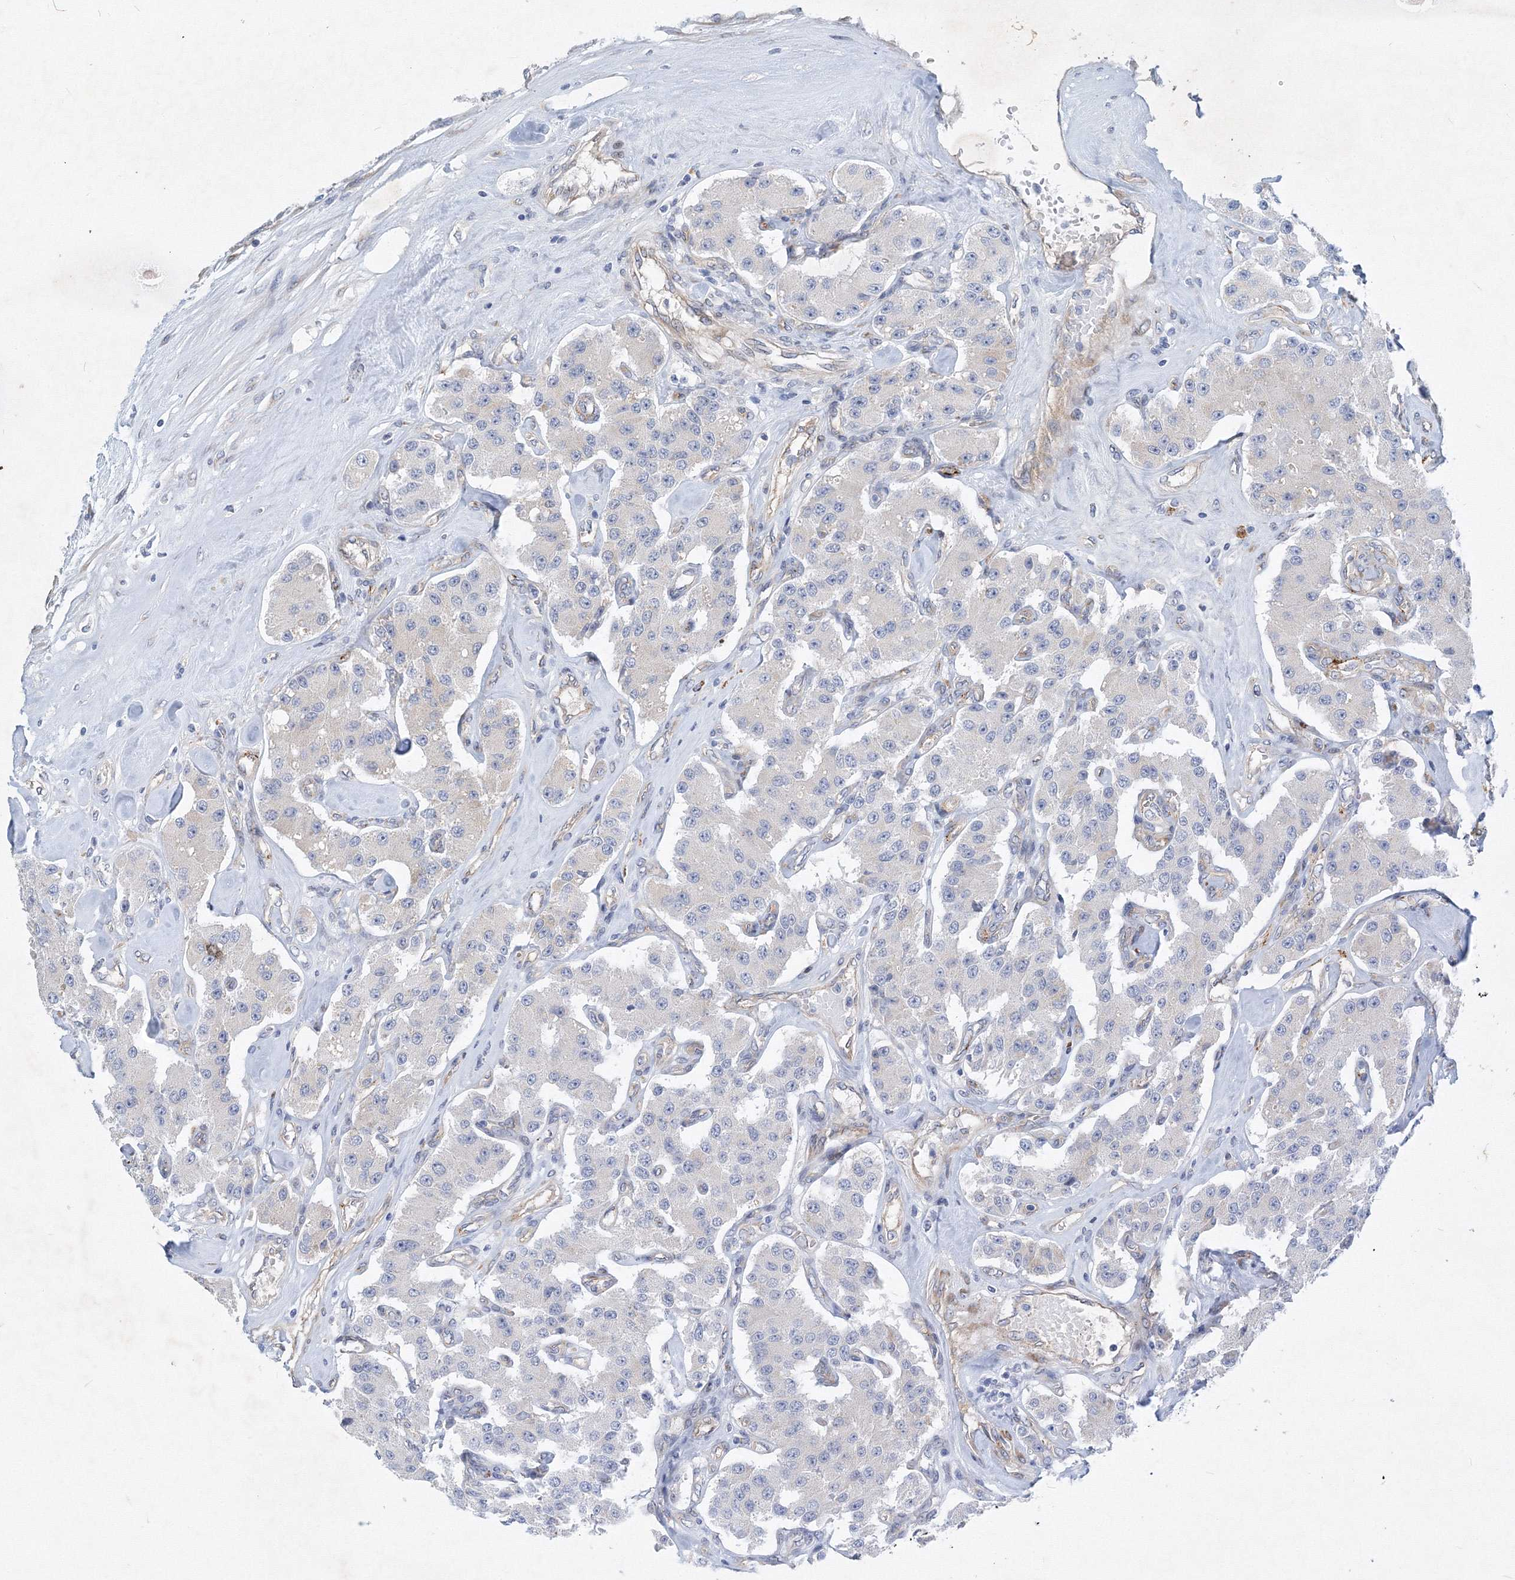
{"staining": {"intensity": "negative", "quantity": "none", "location": "none"}, "tissue": "carcinoid", "cell_type": "Tumor cells", "image_type": "cancer", "snomed": [{"axis": "morphology", "description": "Carcinoid, malignant, NOS"}, {"axis": "topography", "description": "Pancreas"}], "caption": "Tumor cells show no significant expression in carcinoid. (DAB IHC with hematoxylin counter stain).", "gene": "TANC1", "patient": {"sex": "male", "age": 41}}